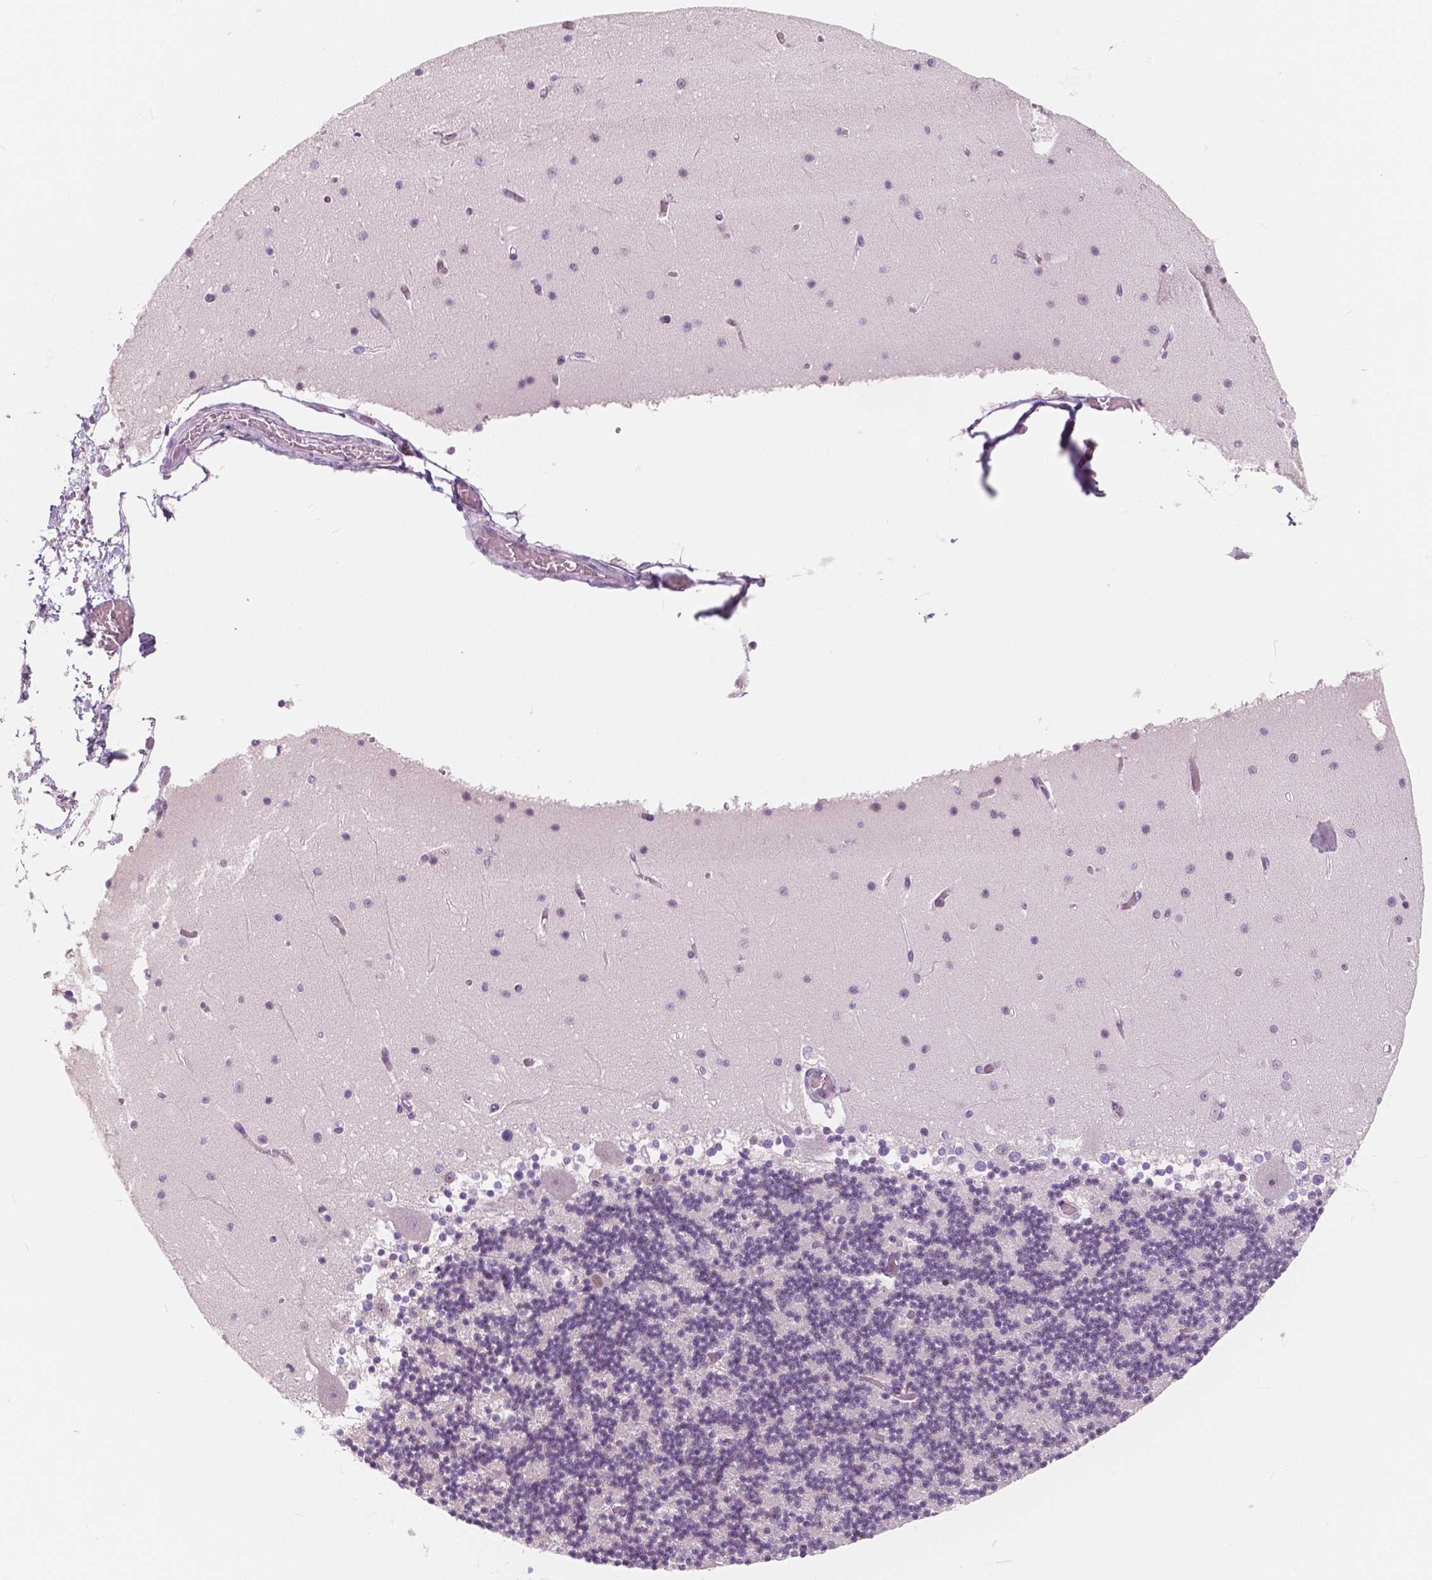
{"staining": {"intensity": "negative", "quantity": "none", "location": "none"}, "tissue": "cerebellum", "cell_type": "Cells in granular layer", "image_type": "normal", "snomed": [{"axis": "morphology", "description": "Normal tissue, NOS"}, {"axis": "topography", "description": "Cerebellum"}], "caption": "The histopathology image exhibits no significant expression in cells in granular layer of cerebellum.", "gene": "NOLC1", "patient": {"sex": "female", "age": 28}}